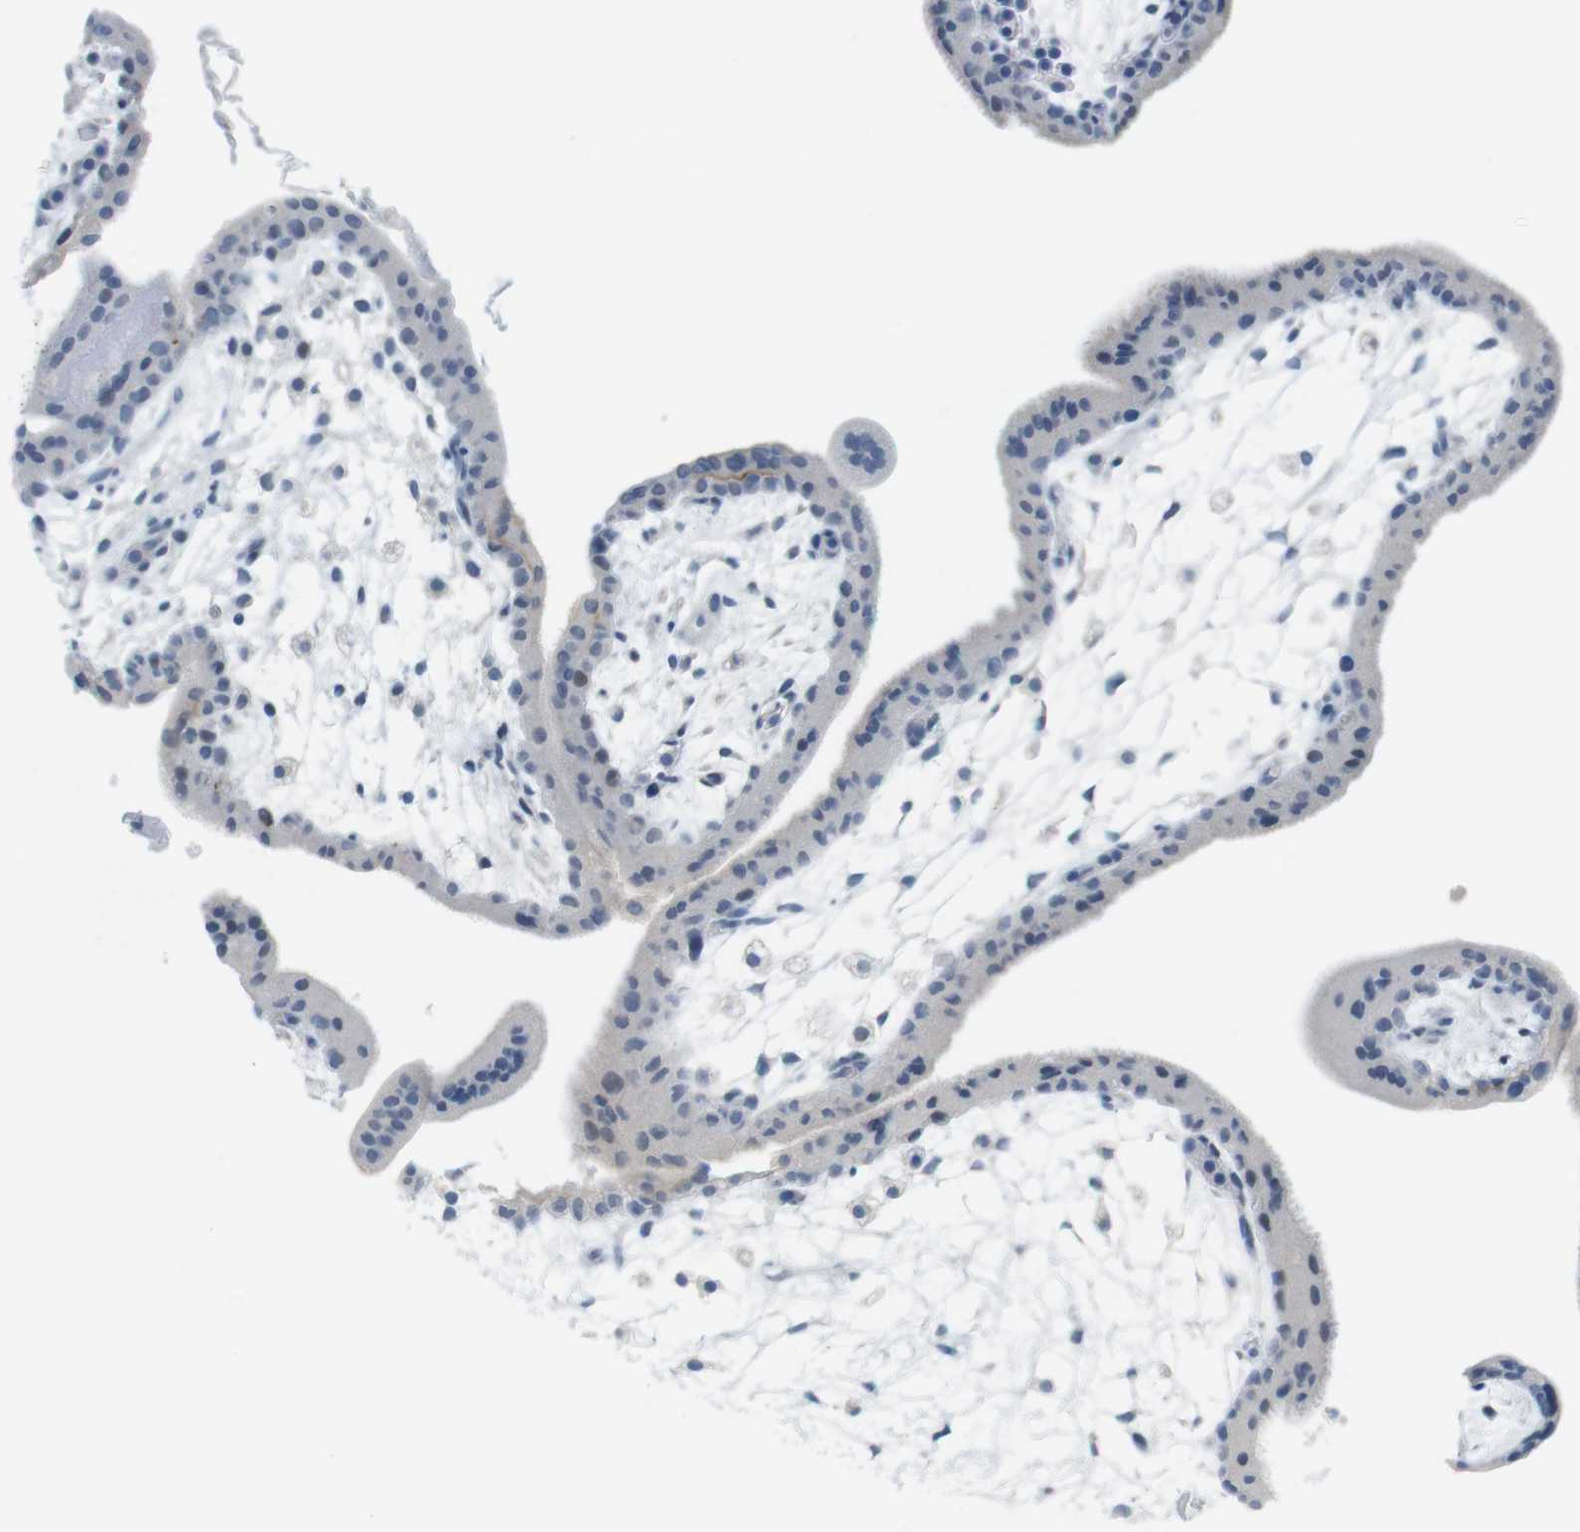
{"staining": {"intensity": "negative", "quantity": "none", "location": "none"}, "tissue": "placenta", "cell_type": "Trophoblastic cells", "image_type": "normal", "snomed": [{"axis": "morphology", "description": "Normal tissue, NOS"}, {"axis": "topography", "description": "Placenta"}], "caption": "Image shows no protein positivity in trophoblastic cells of benign placenta.", "gene": "YIPF1", "patient": {"sex": "female", "age": 35}}